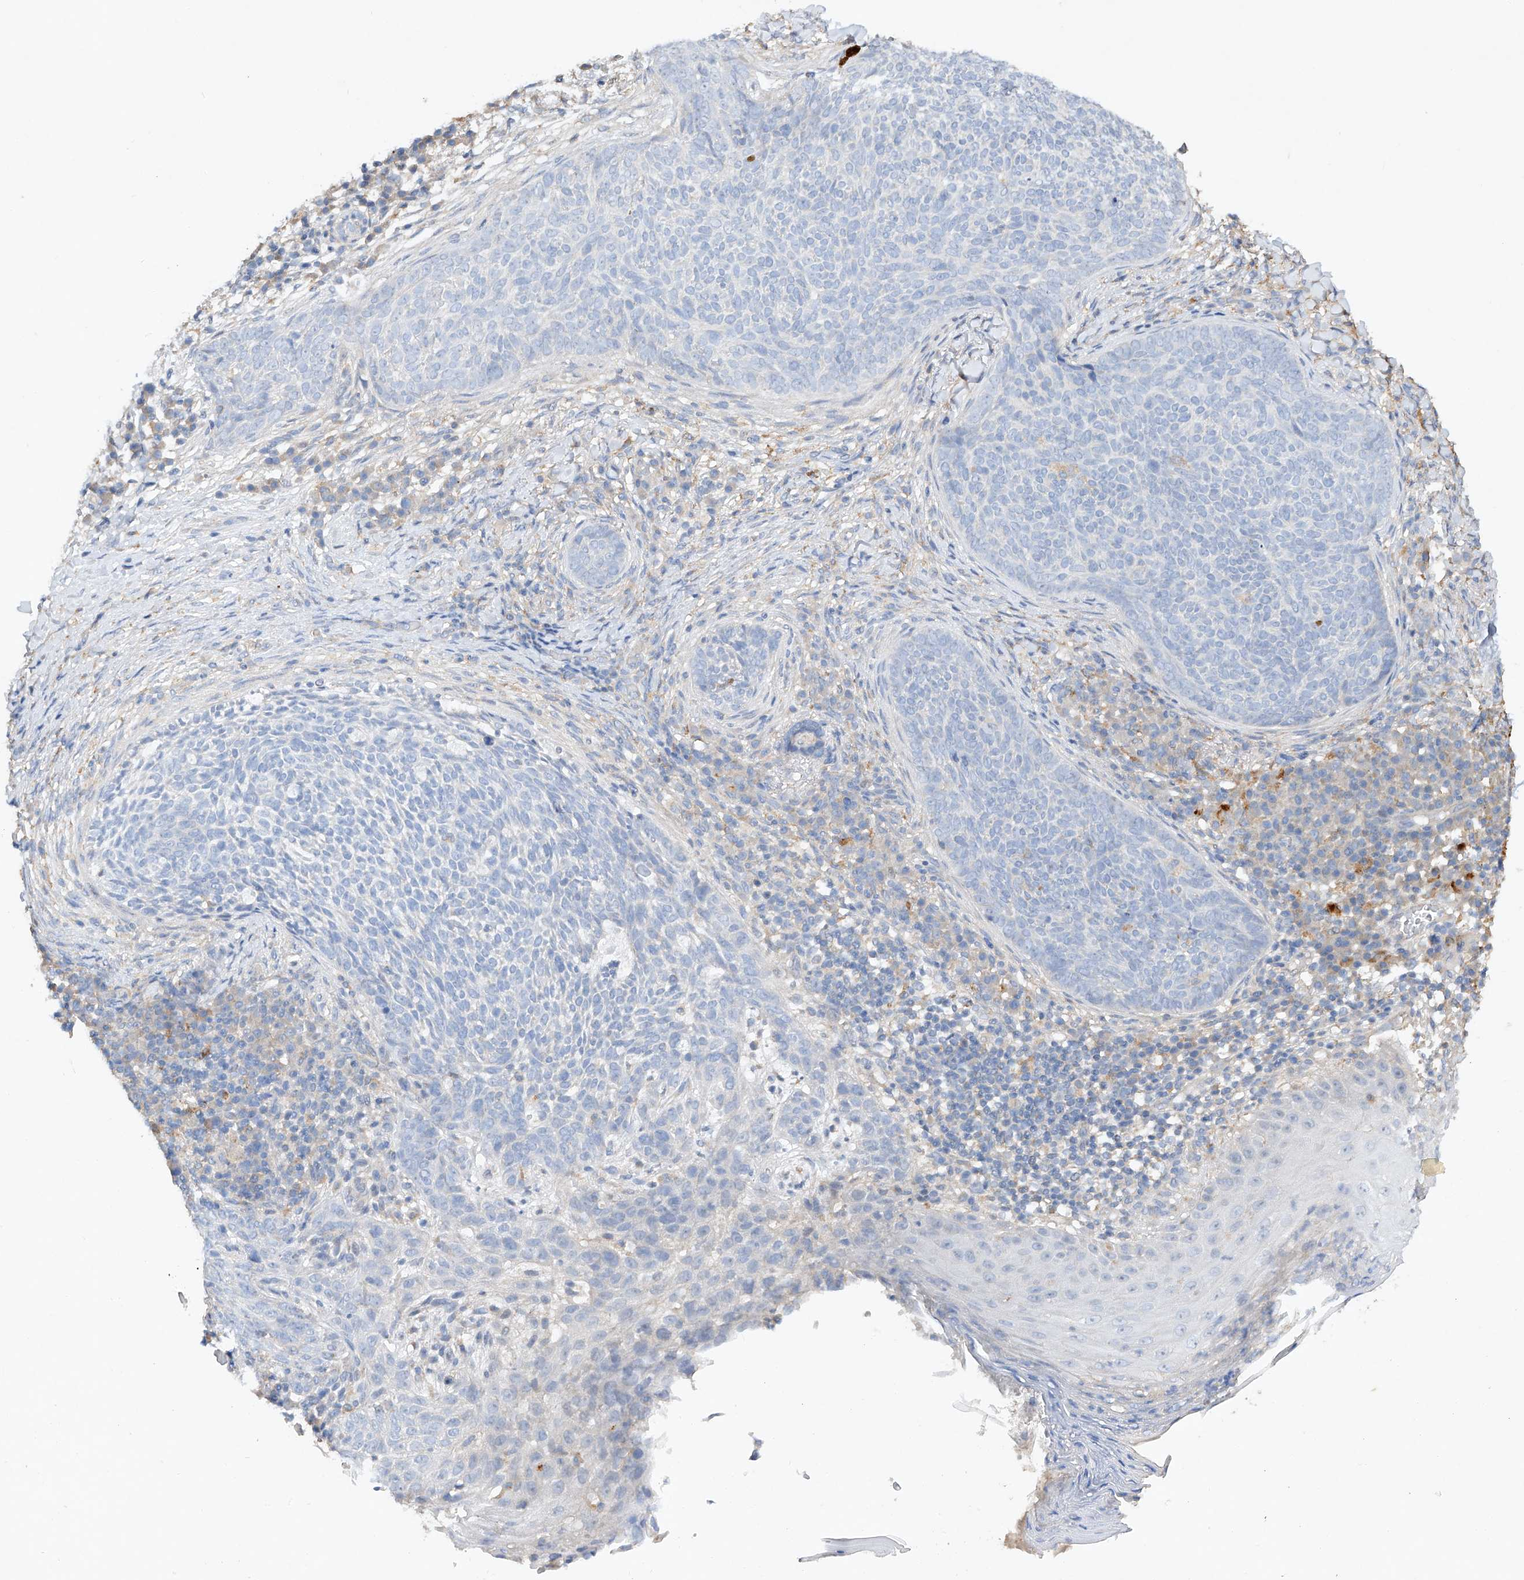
{"staining": {"intensity": "negative", "quantity": "none", "location": "none"}, "tissue": "skin cancer", "cell_type": "Tumor cells", "image_type": "cancer", "snomed": [{"axis": "morphology", "description": "Basal cell carcinoma"}, {"axis": "topography", "description": "Skin"}], "caption": "DAB immunohistochemical staining of human skin cancer displays no significant positivity in tumor cells.", "gene": "AMD1", "patient": {"sex": "male", "age": 85}}